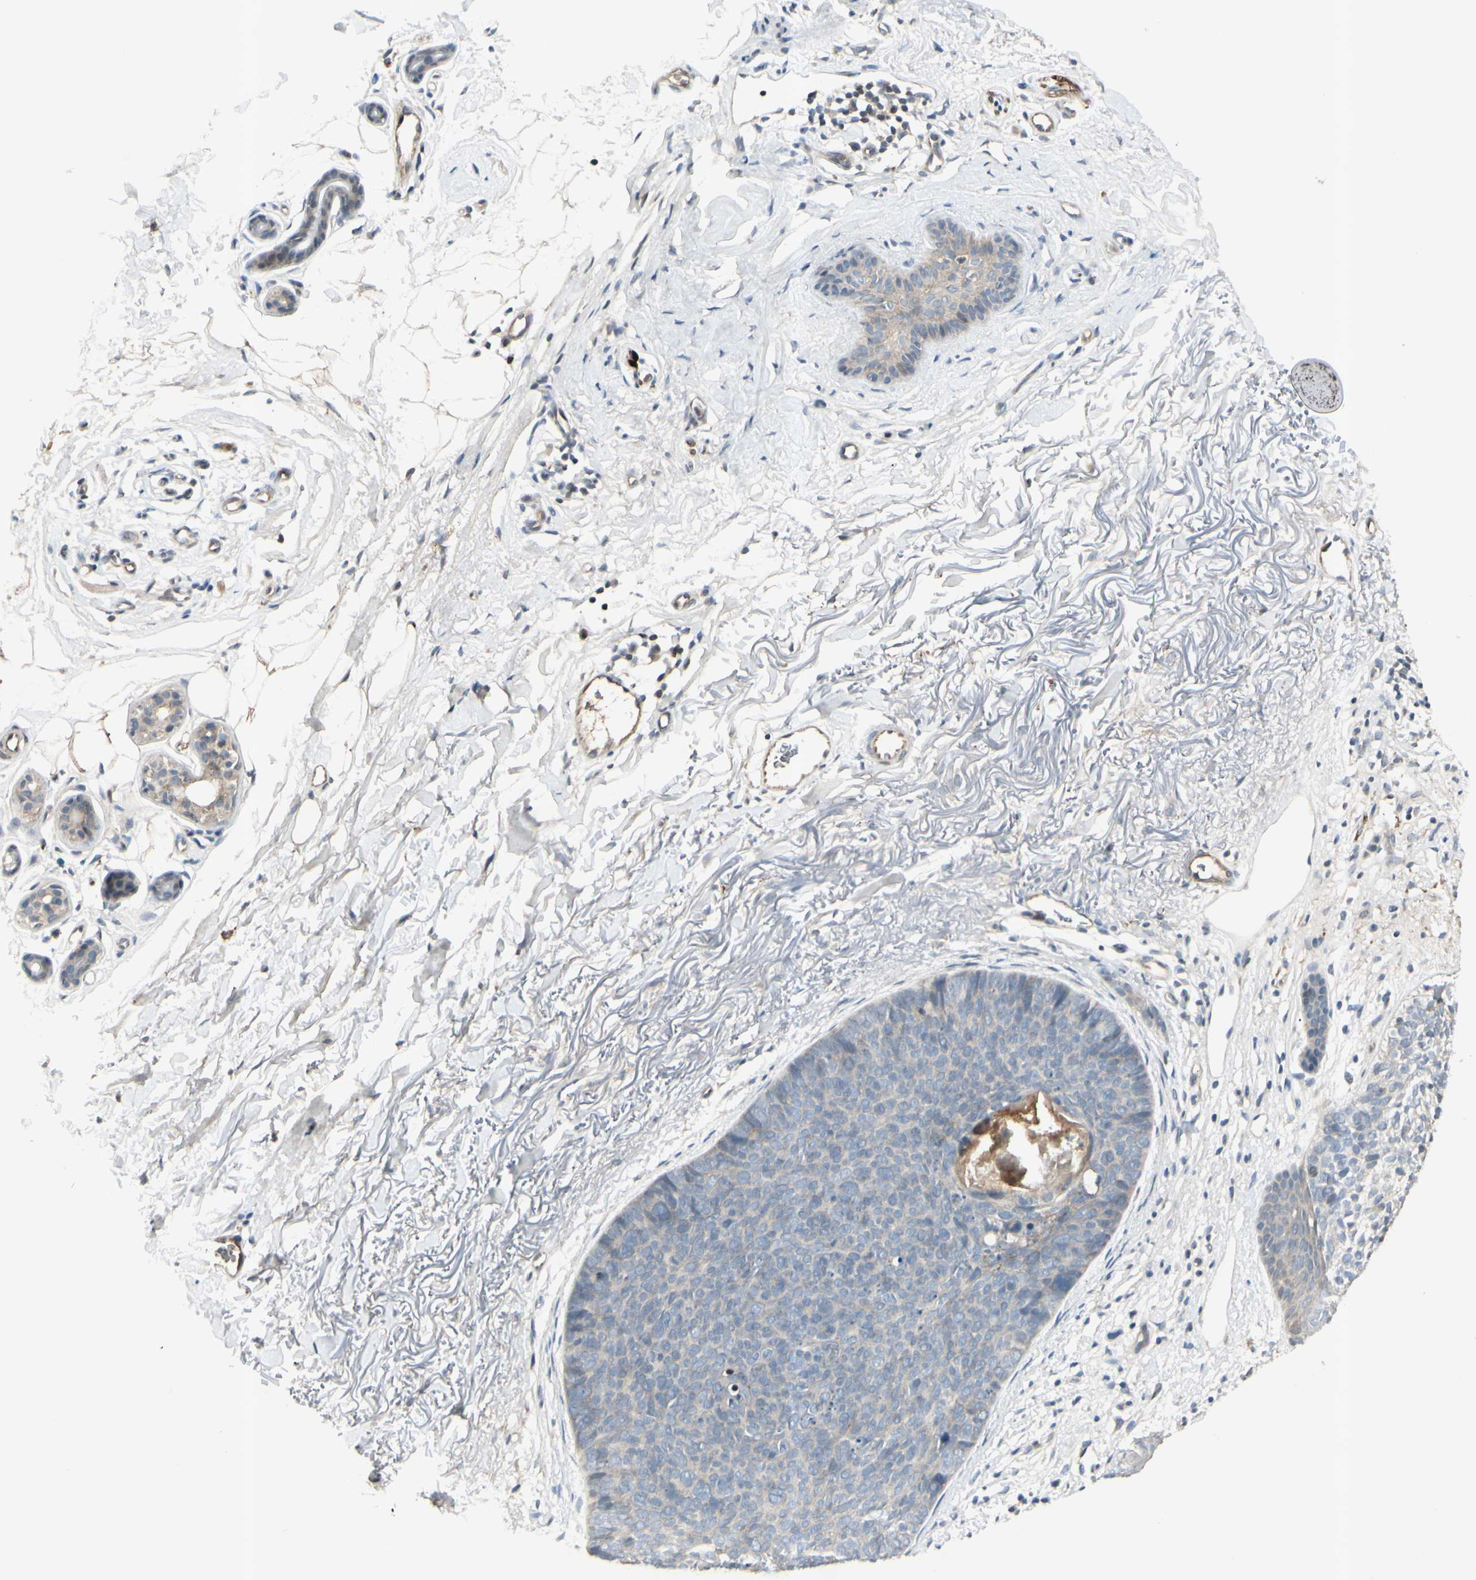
{"staining": {"intensity": "weak", "quantity": "25%-75%", "location": "cytoplasmic/membranous"}, "tissue": "skin cancer", "cell_type": "Tumor cells", "image_type": "cancer", "snomed": [{"axis": "morphology", "description": "Basal cell carcinoma"}, {"axis": "topography", "description": "Skin"}], "caption": "Protein expression analysis of human skin cancer (basal cell carcinoma) reveals weak cytoplasmic/membranous positivity in about 25%-75% of tumor cells. The staining was performed using DAB to visualize the protein expression in brown, while the nuclei were stained in blue with hematoxylin (Magnification: 20x).", "gene": "ICAM5", "patient": {"sex": "female", "age": 70}}